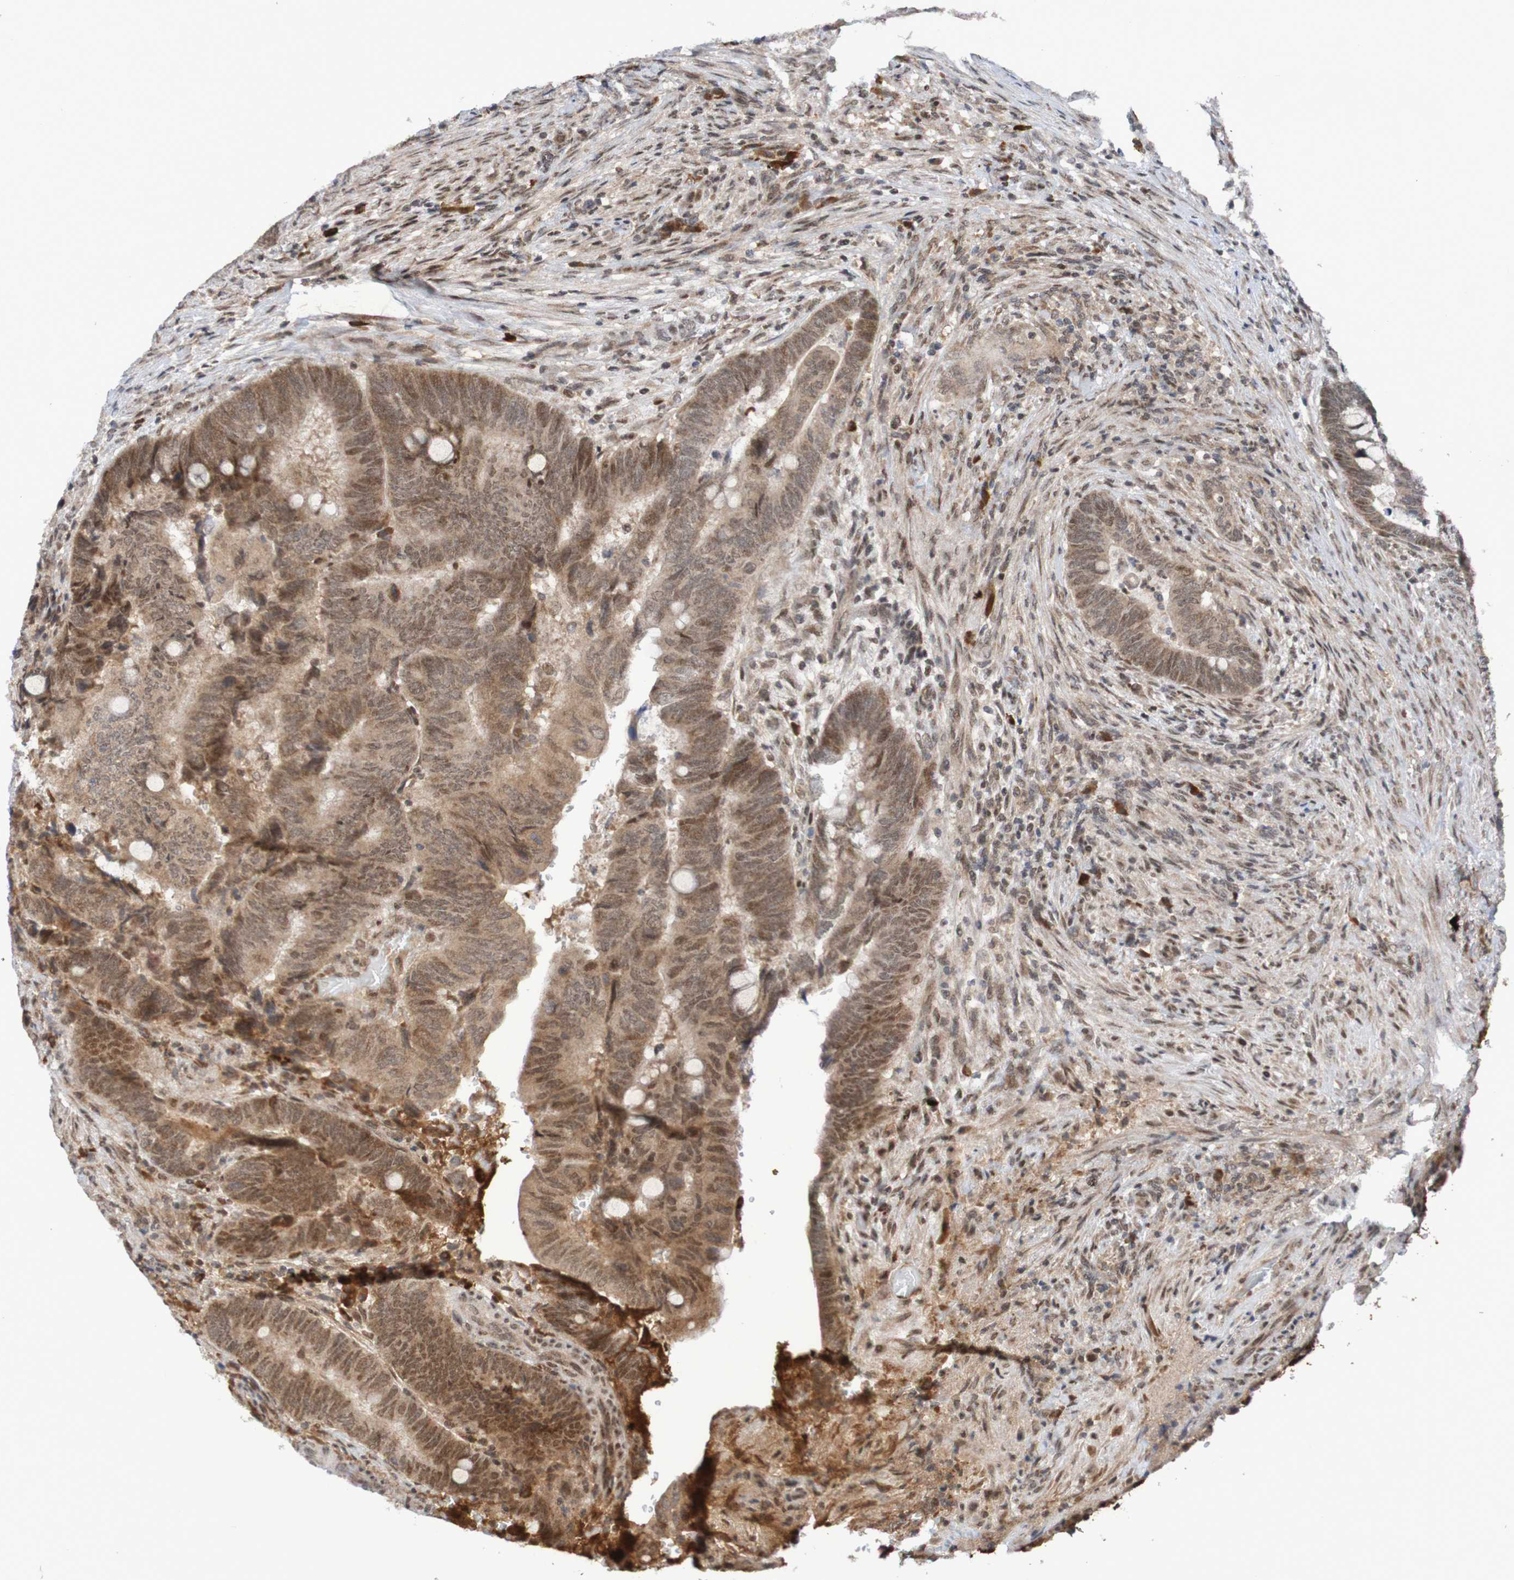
{"staining": {"intensity": "weak", "quantity": ">75%", "location": "cytoplasmic/membranous,nuclear"}, "tissue": "colorectal cancer", "cell_type": "Tumor cells", "image_type": "cancer", "snomed": [{"axis": "morphology", "description": "Normal tissue, NOS"}, {"axis": "morphology", "description": "Adenocarcinoma, NOS"}, {"axis": "topography", "description": "Rectum"}, {"axis": "topography", "description": "Peripheral nerve tissue"}], "caption": "This is a histology image of immunohistochemistry (IHC) staining of colorectal cancer, which shows weak staining in the cytoplasmic/membranous and nuclear of tumor cells.", "gene": "ITLN1", "patient": {"sex": "male", "age": 92}}